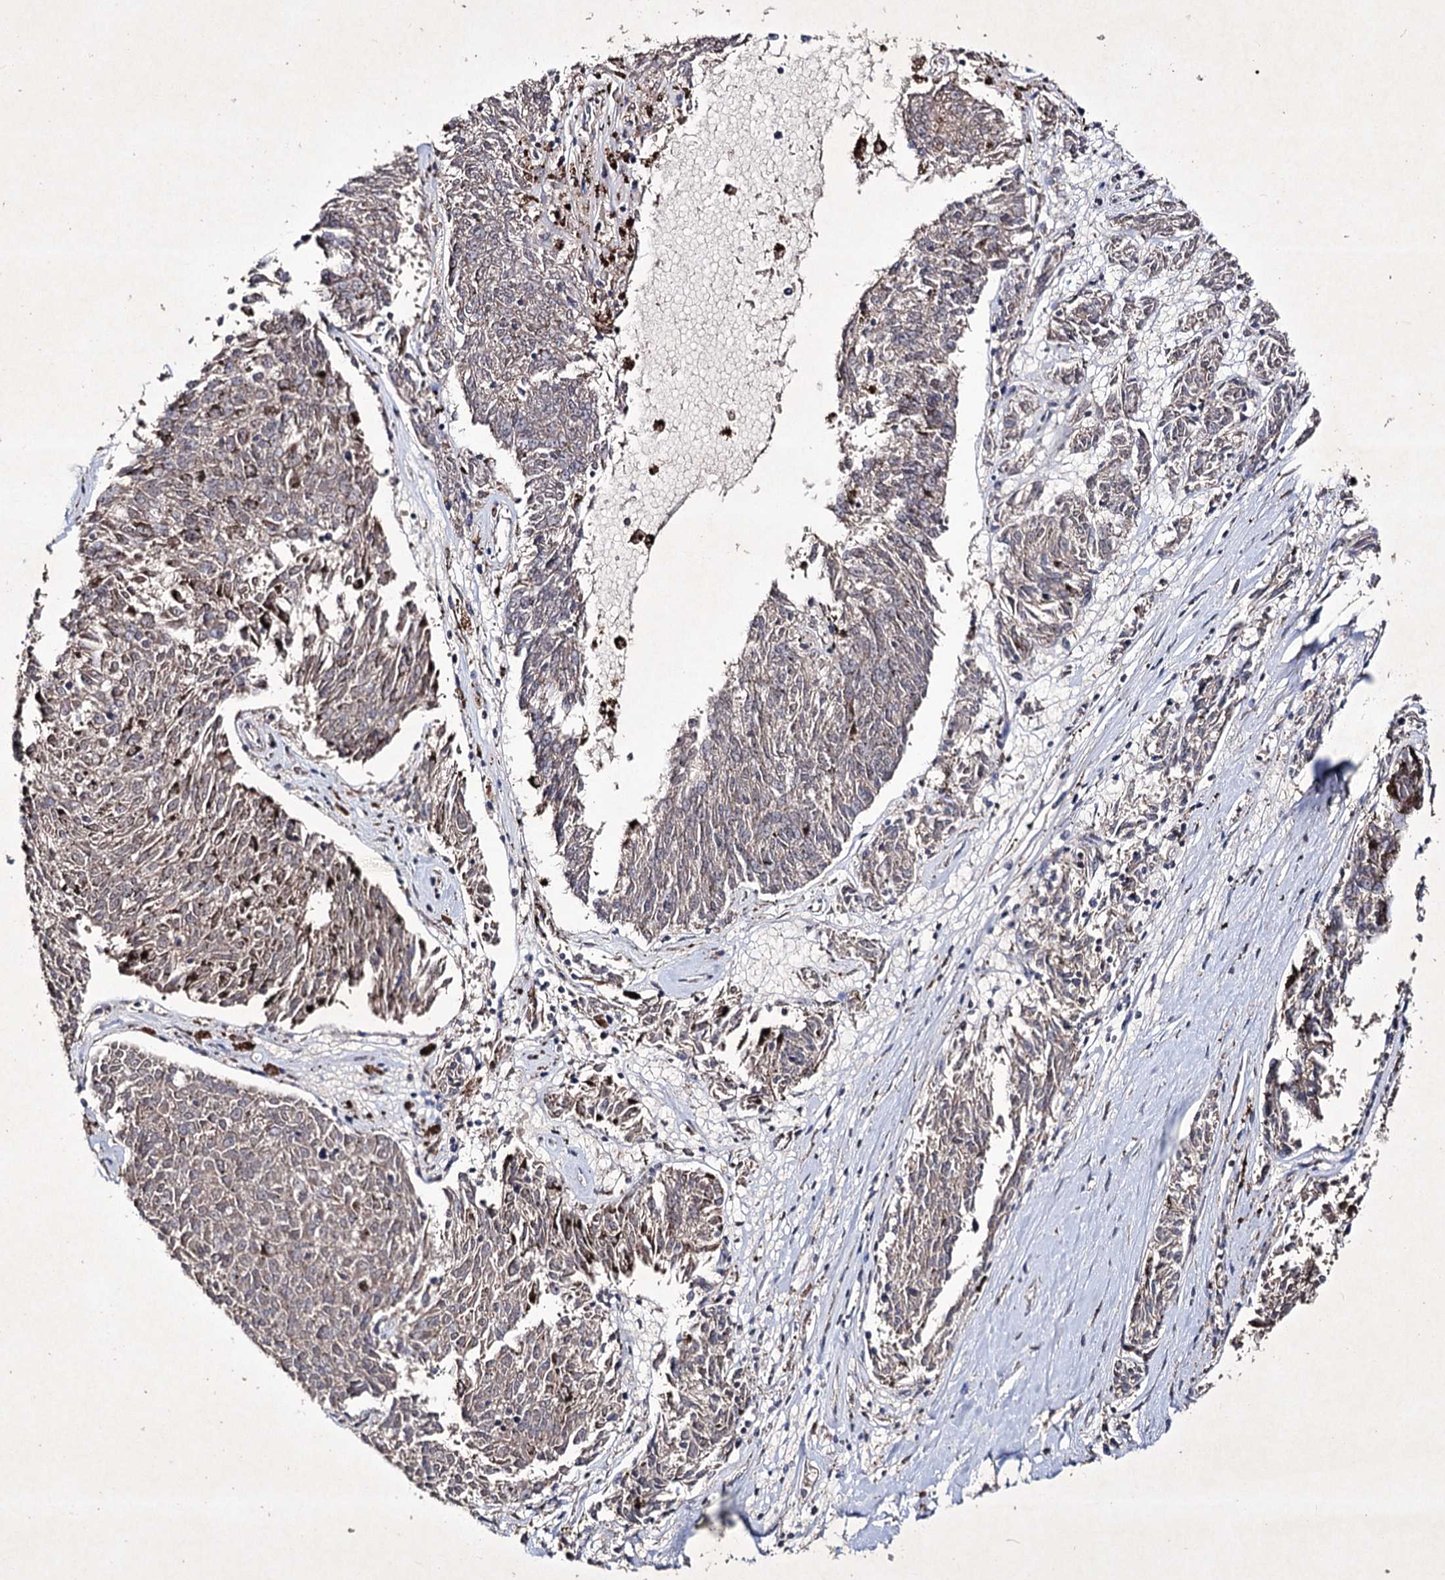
{"staining": {"intensity": "negative", "quantity": "none", "location": "none"}, "tissue": "melanoma", "cell_type": "Tumor cells", "image_type": "cancer", "snomed": [{"axis": "morphology", "description": "Malignant melanoma, NOS"}, {"axis": "topography", "description": "Skin"}], "caption": "Melanoma was stained to show a protein in brown. There is no significant staining in tumor cells.", "gene": "SEMA4G", "patient": {"sex": "female", "age": 72}}